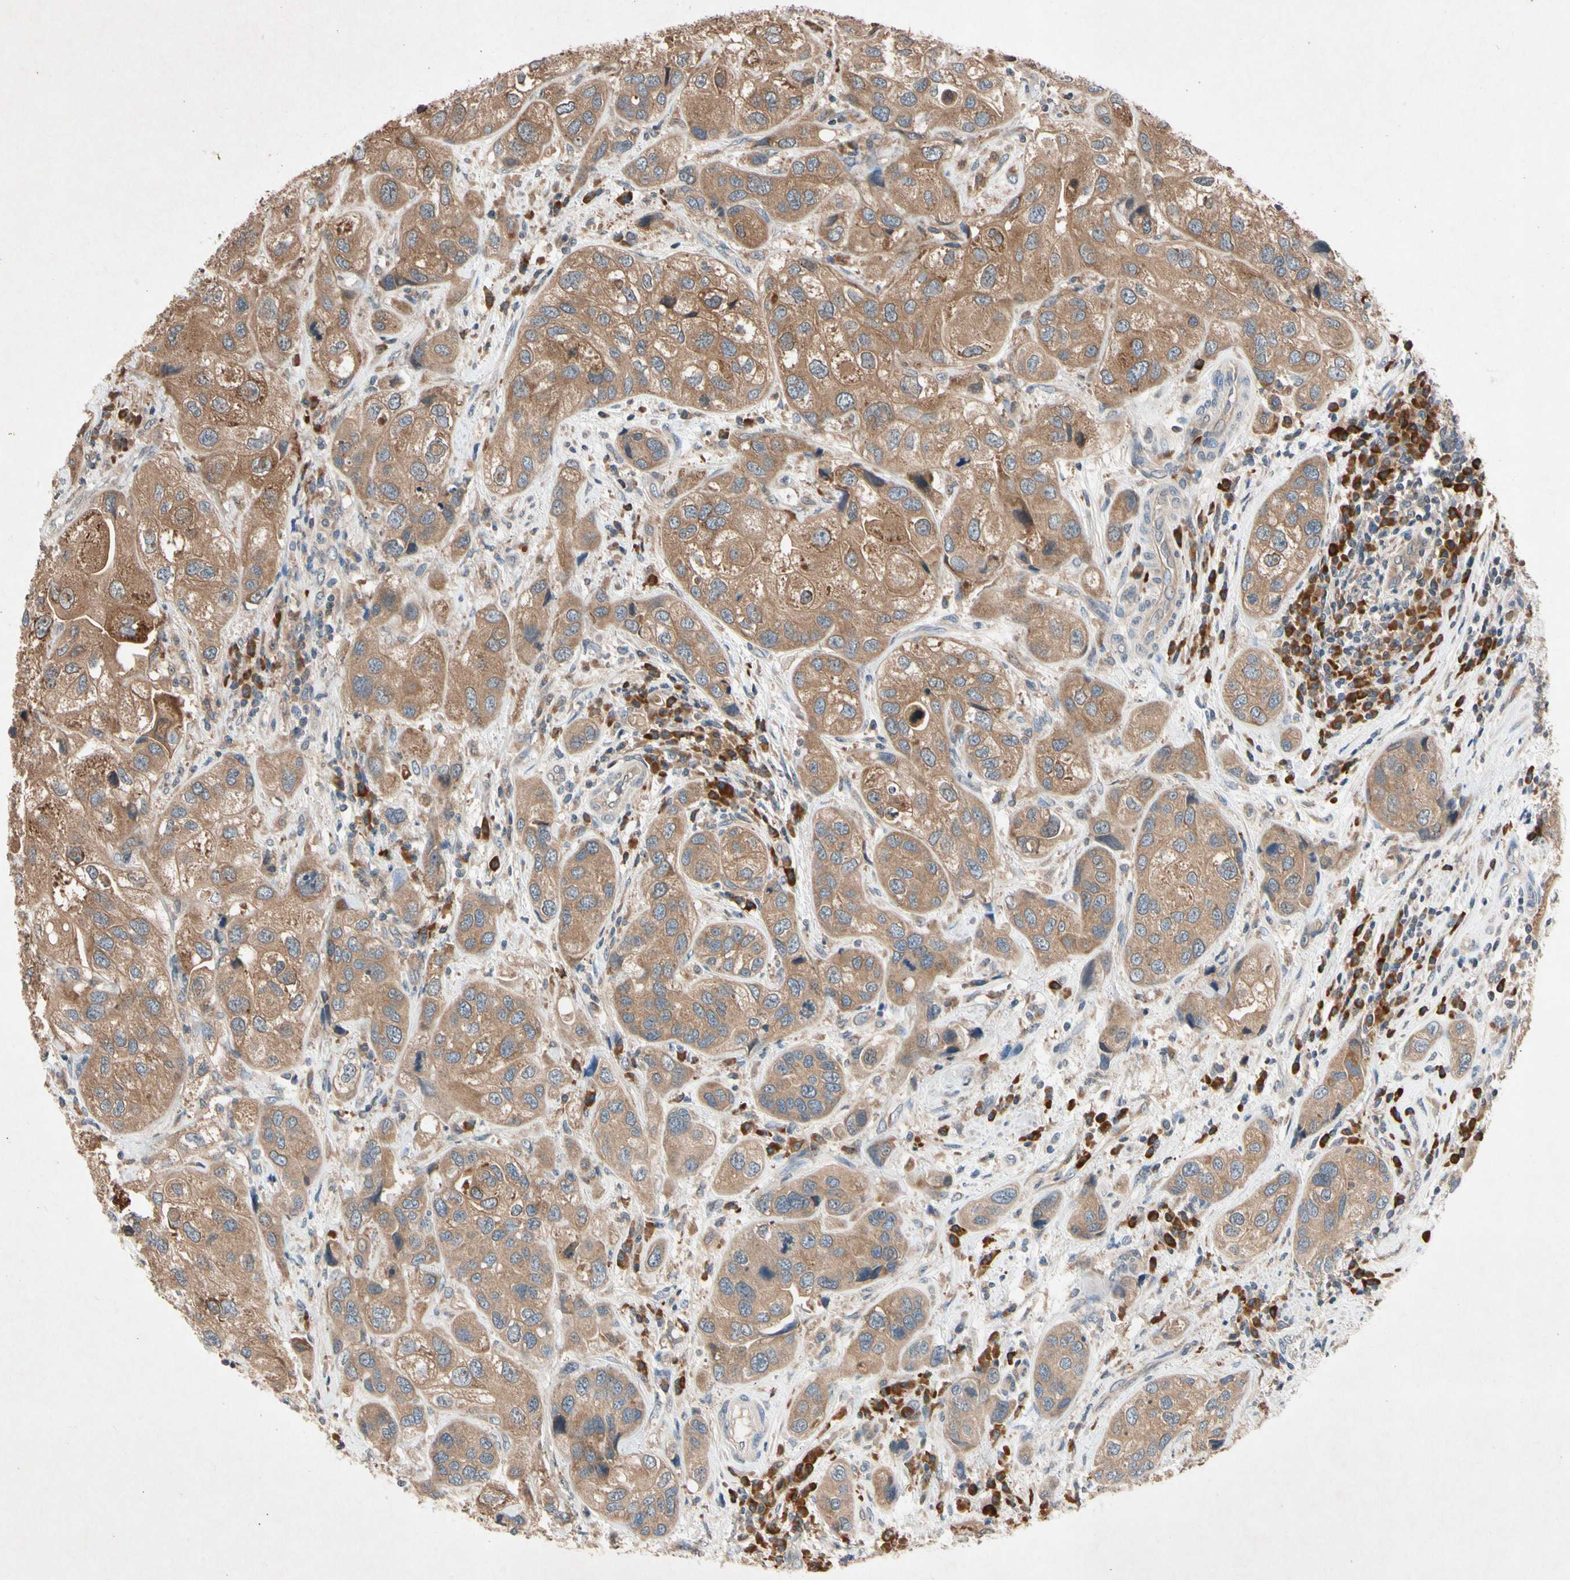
{"staining": {"intensity": "moderate", "quantity": ">75%", "location": "cytoplasmic/membranous"}, "tissue": "urothelial cancer", "cell_type": "Tumor cells", "image_type": "cancer", "snomed": [{"axis": "morphology", "description": "Urothelial carcinoma, High grade"}, {"axis": "topography", "description": "Urinary bladder"}], "caption": "Immunohistochemical staining of human urothelial carcinoma (high-grade) exhibits medium levels of moderate cytoplasmic/membranous positivity in approximately >75% of tumor cells. (Stains: DAB (3,3'-diaminobenzidine) in brown, nuclei in blue, Microscopy: brightfield microscopy at high magnification).", "gene": "PRDX4", "patient": {"sex": "female", "age": 64}}